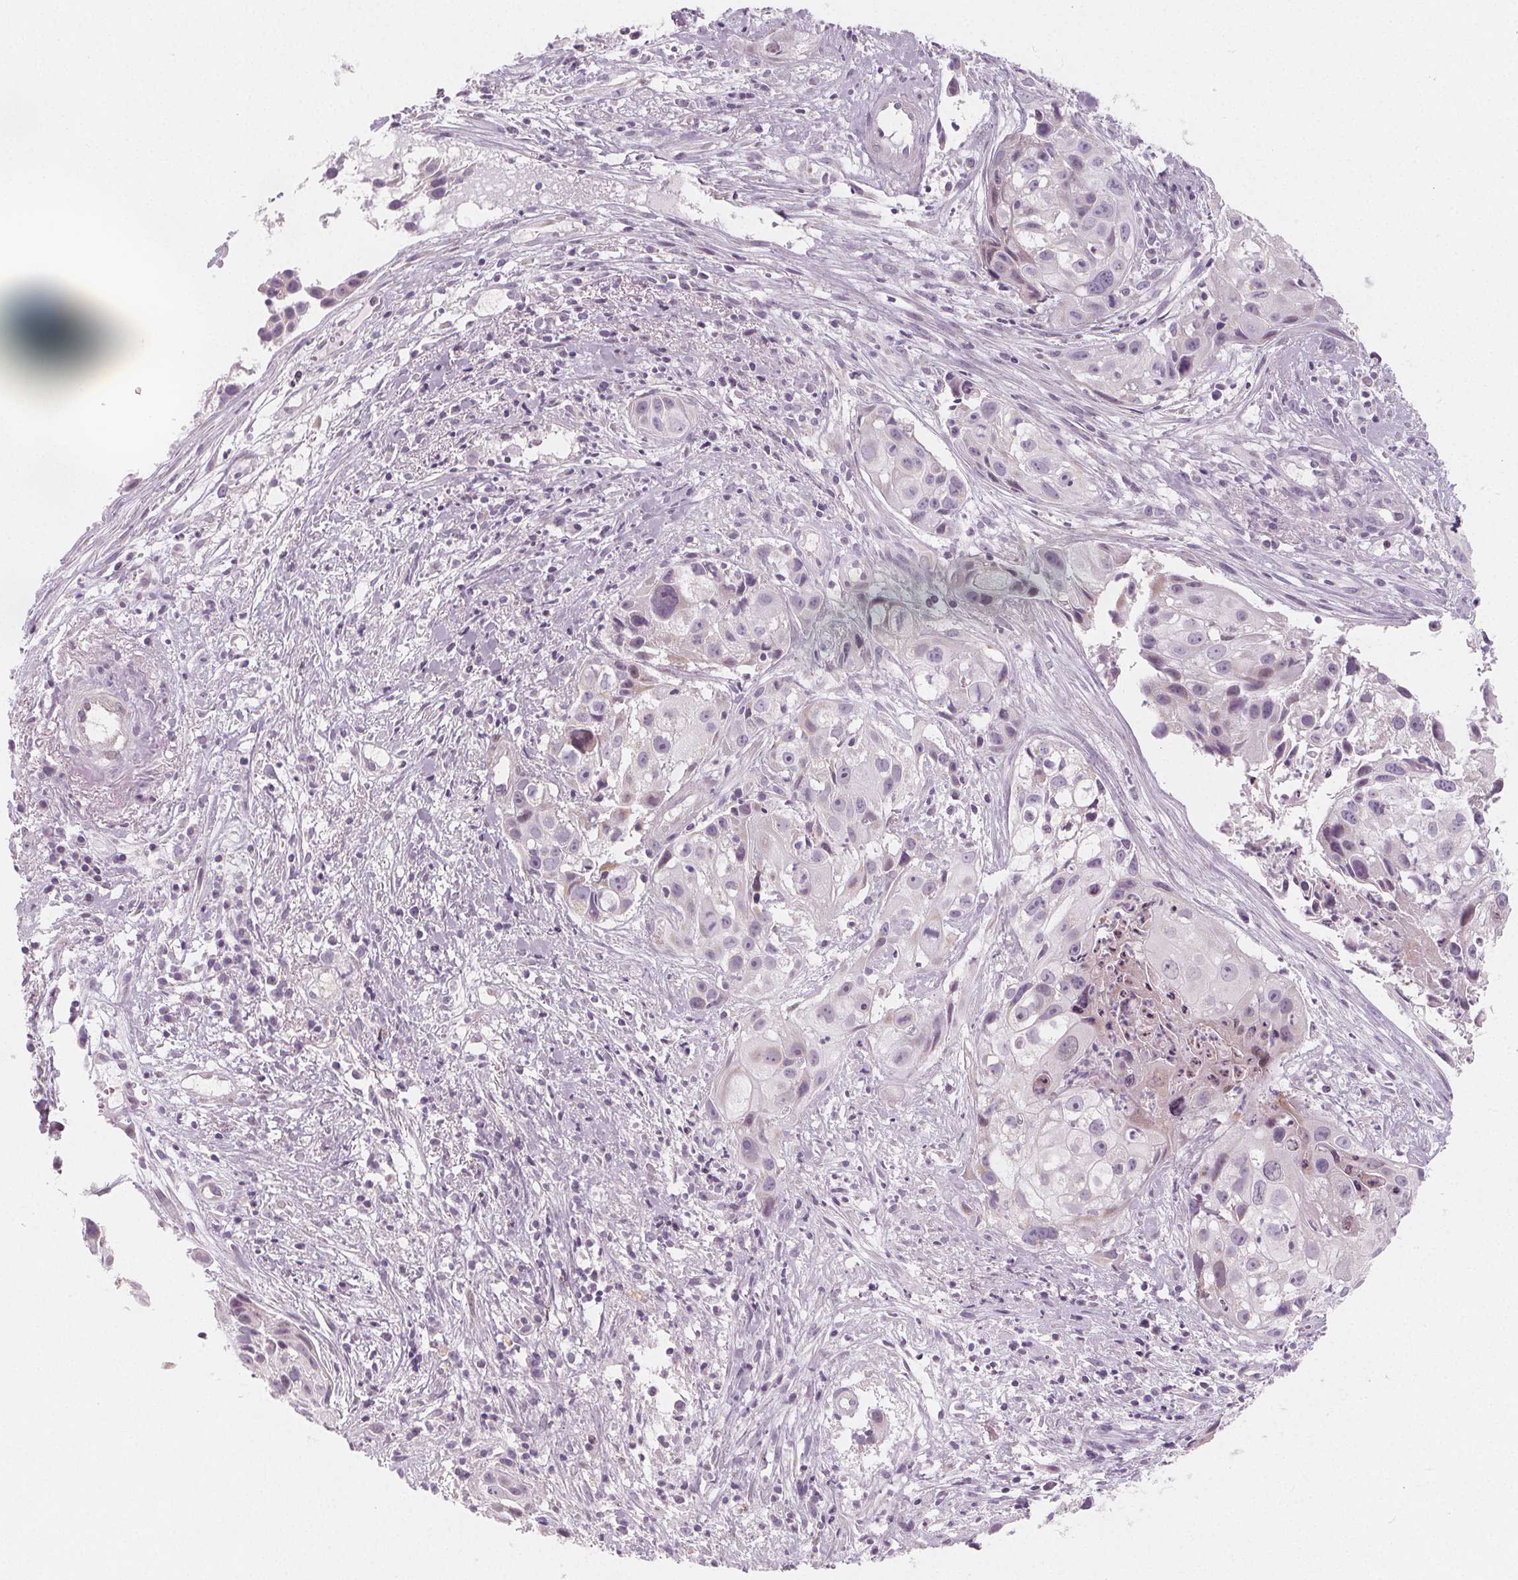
{"staining": {"intensity": "negative", "quantity": "none", "location": "none"}, "tissue": "cervical cancer", "cell_type": "Tumor cells", "image_type": "cancer", "snomed": [{"axis": "morphology", "description": "Squamous cell carcinoma, NOS"}, {"axis": "topography", "description": "Cervix"}], "caption": "Immunohistochemistry (IHC) histopathology image of human cervical cancer (squamous cell carcinoma) stained for a protein (brown), which displays no expression in tumor cells. (DAB (3,3'-diaminobenzidine) immunohistochemistry visualized using brightfield microscopy, high magnification).", "gene": "NUP210L", "patient": {"sex": "female", "age": 53}}